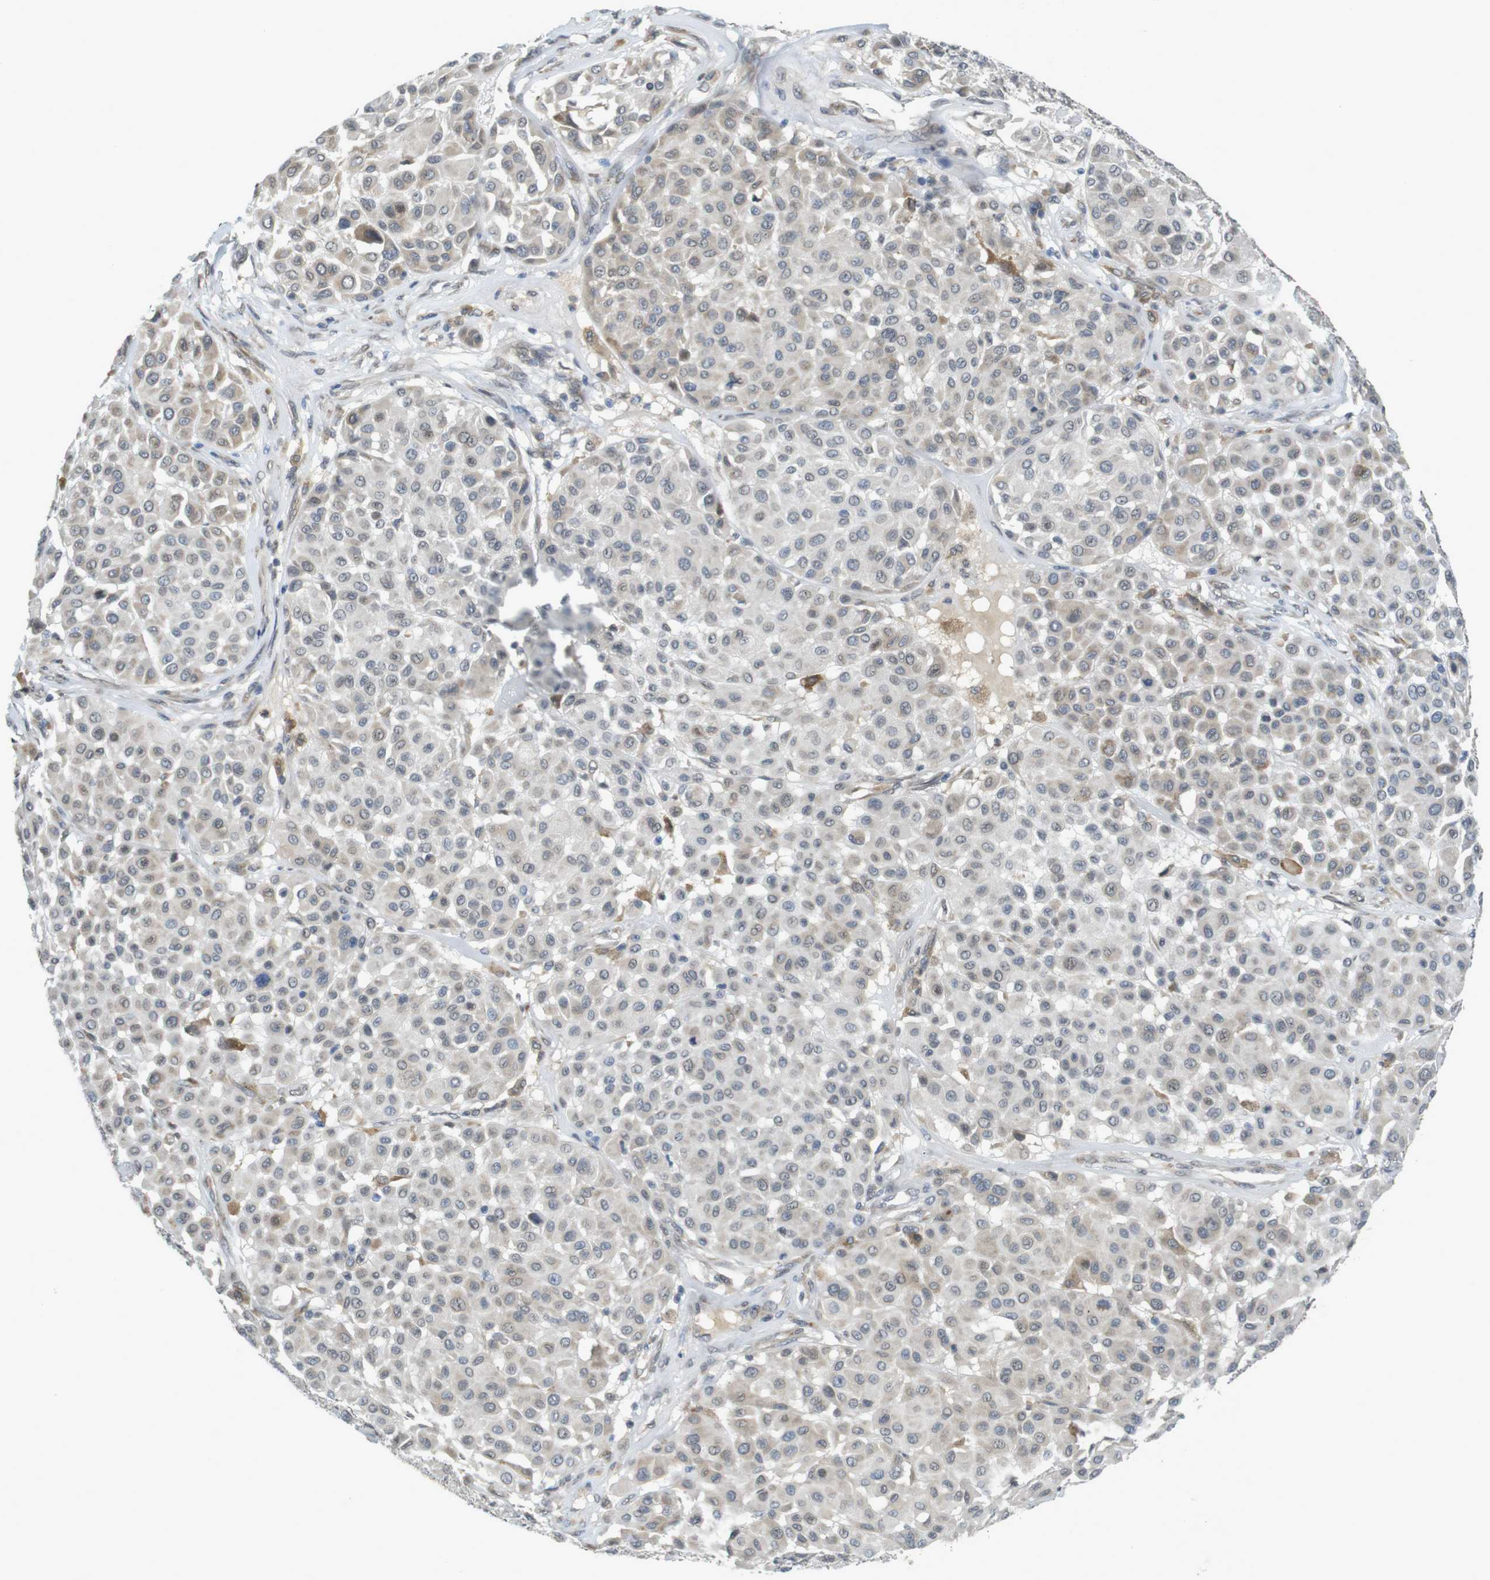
{"staining": {"intensity": "negative", "quantity": "none", "location": "none"}, "tissue": "melanoma", "cell_type": "Tumor cells", "image_type": "cancer", "snomed": [{"axis": "morphology", "description": "Malignant melanoma, Metastatic site"}, {"axis": "topography", "description": "Soft tissue"}], "caption": "Immunohistochemistry photomicrograph of human malignant melanoma (metastatic site) stained for a protein (brown), which displays no positivity in tumor cells.", "gene": "FZD10", "patient": {"sex": "male", "age": 41}}